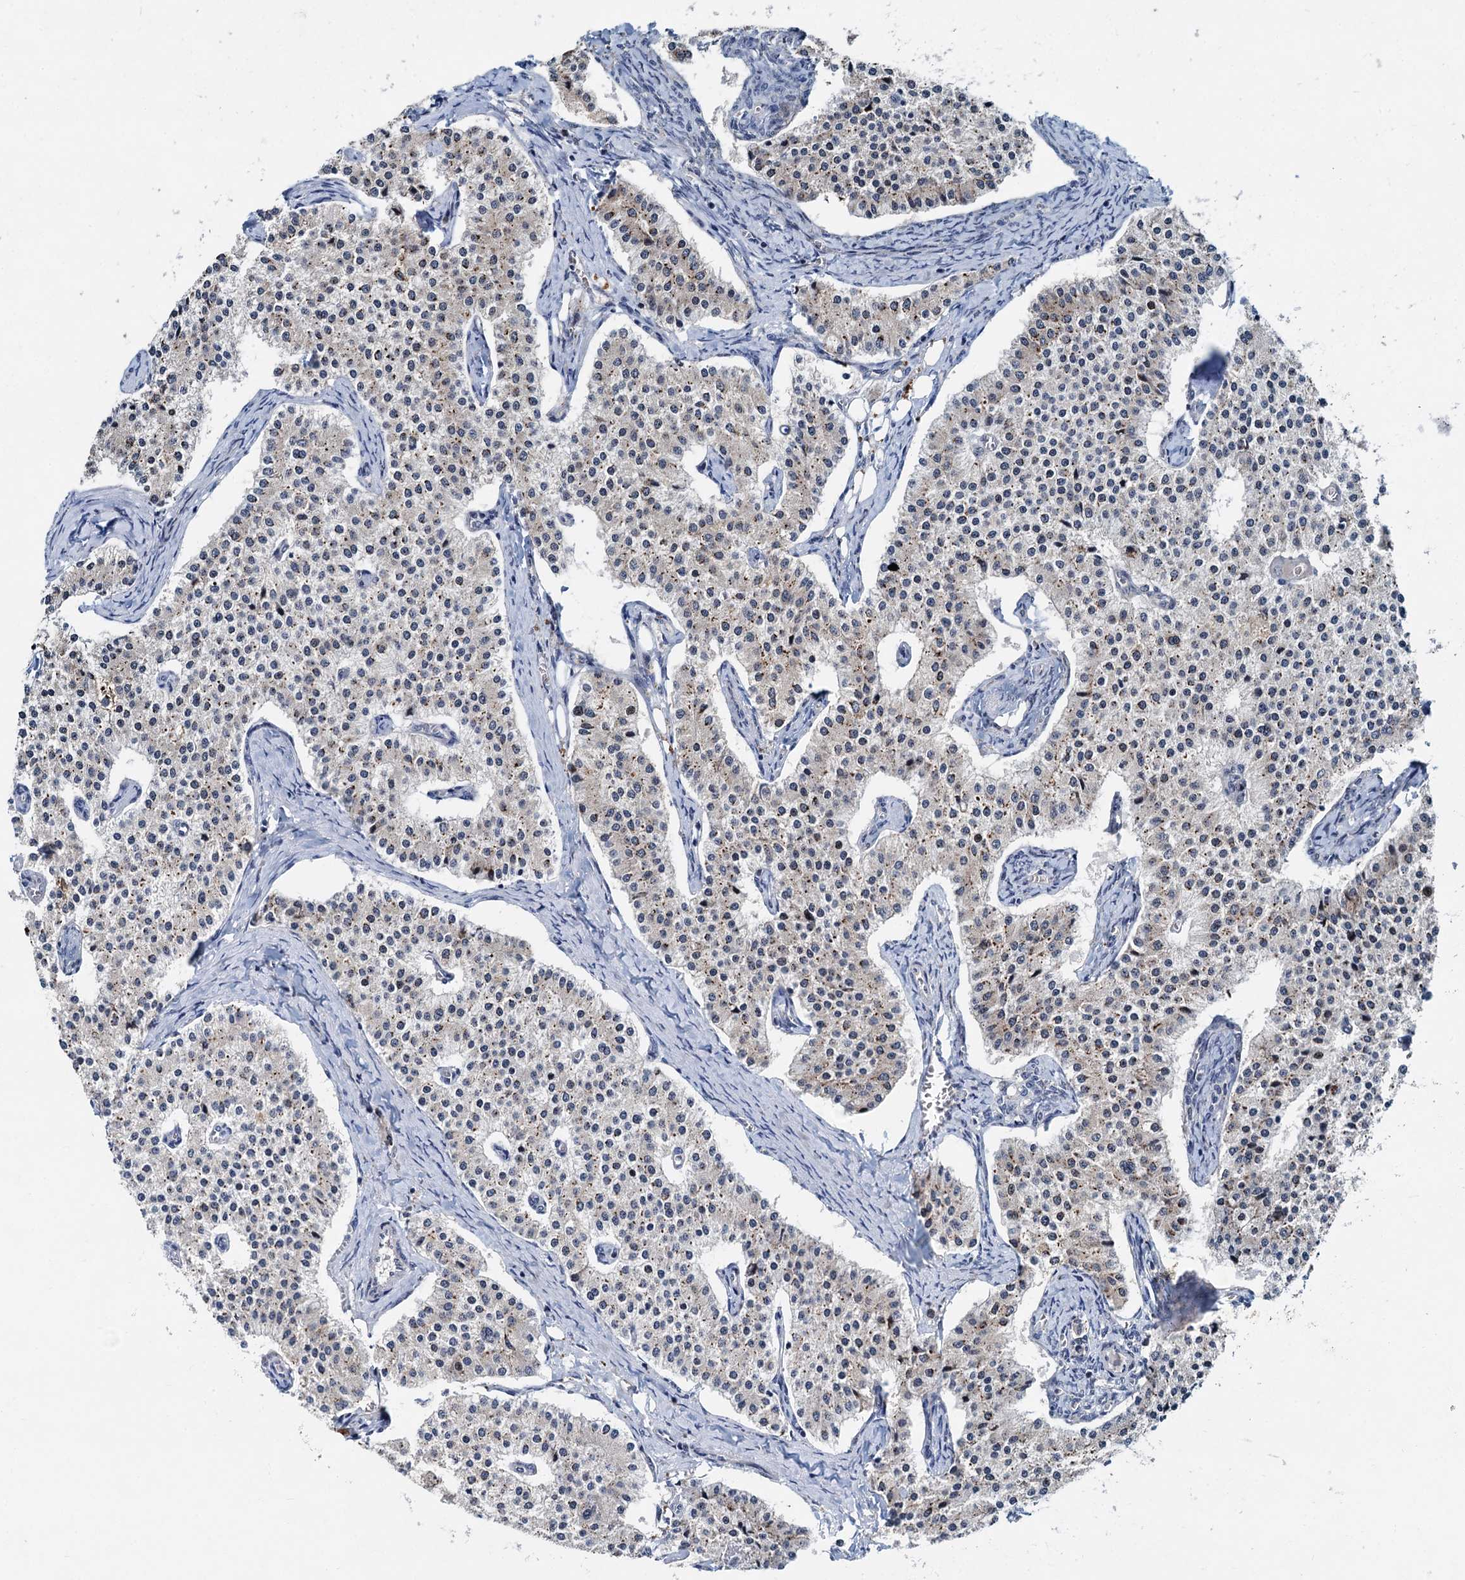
{"staining": {"intensity": "weak", "quantity": "<25%", "location": "cytoplasmic/membranous"}, "tissue": "carcinoid", "cell_type": "Tumor cells", "image_type": "cancer", "snomed": [{"axis": "morphology", "description": "Carcinoid, malignant, NOS"}, {"axis": "topography", "description": "Colon"}], "caption": "Tumor cells are negative for brown protein staining in malignant carcinoid.", "gene": "DNAJC21", "patient": {"sex": "female", "age": 52}}